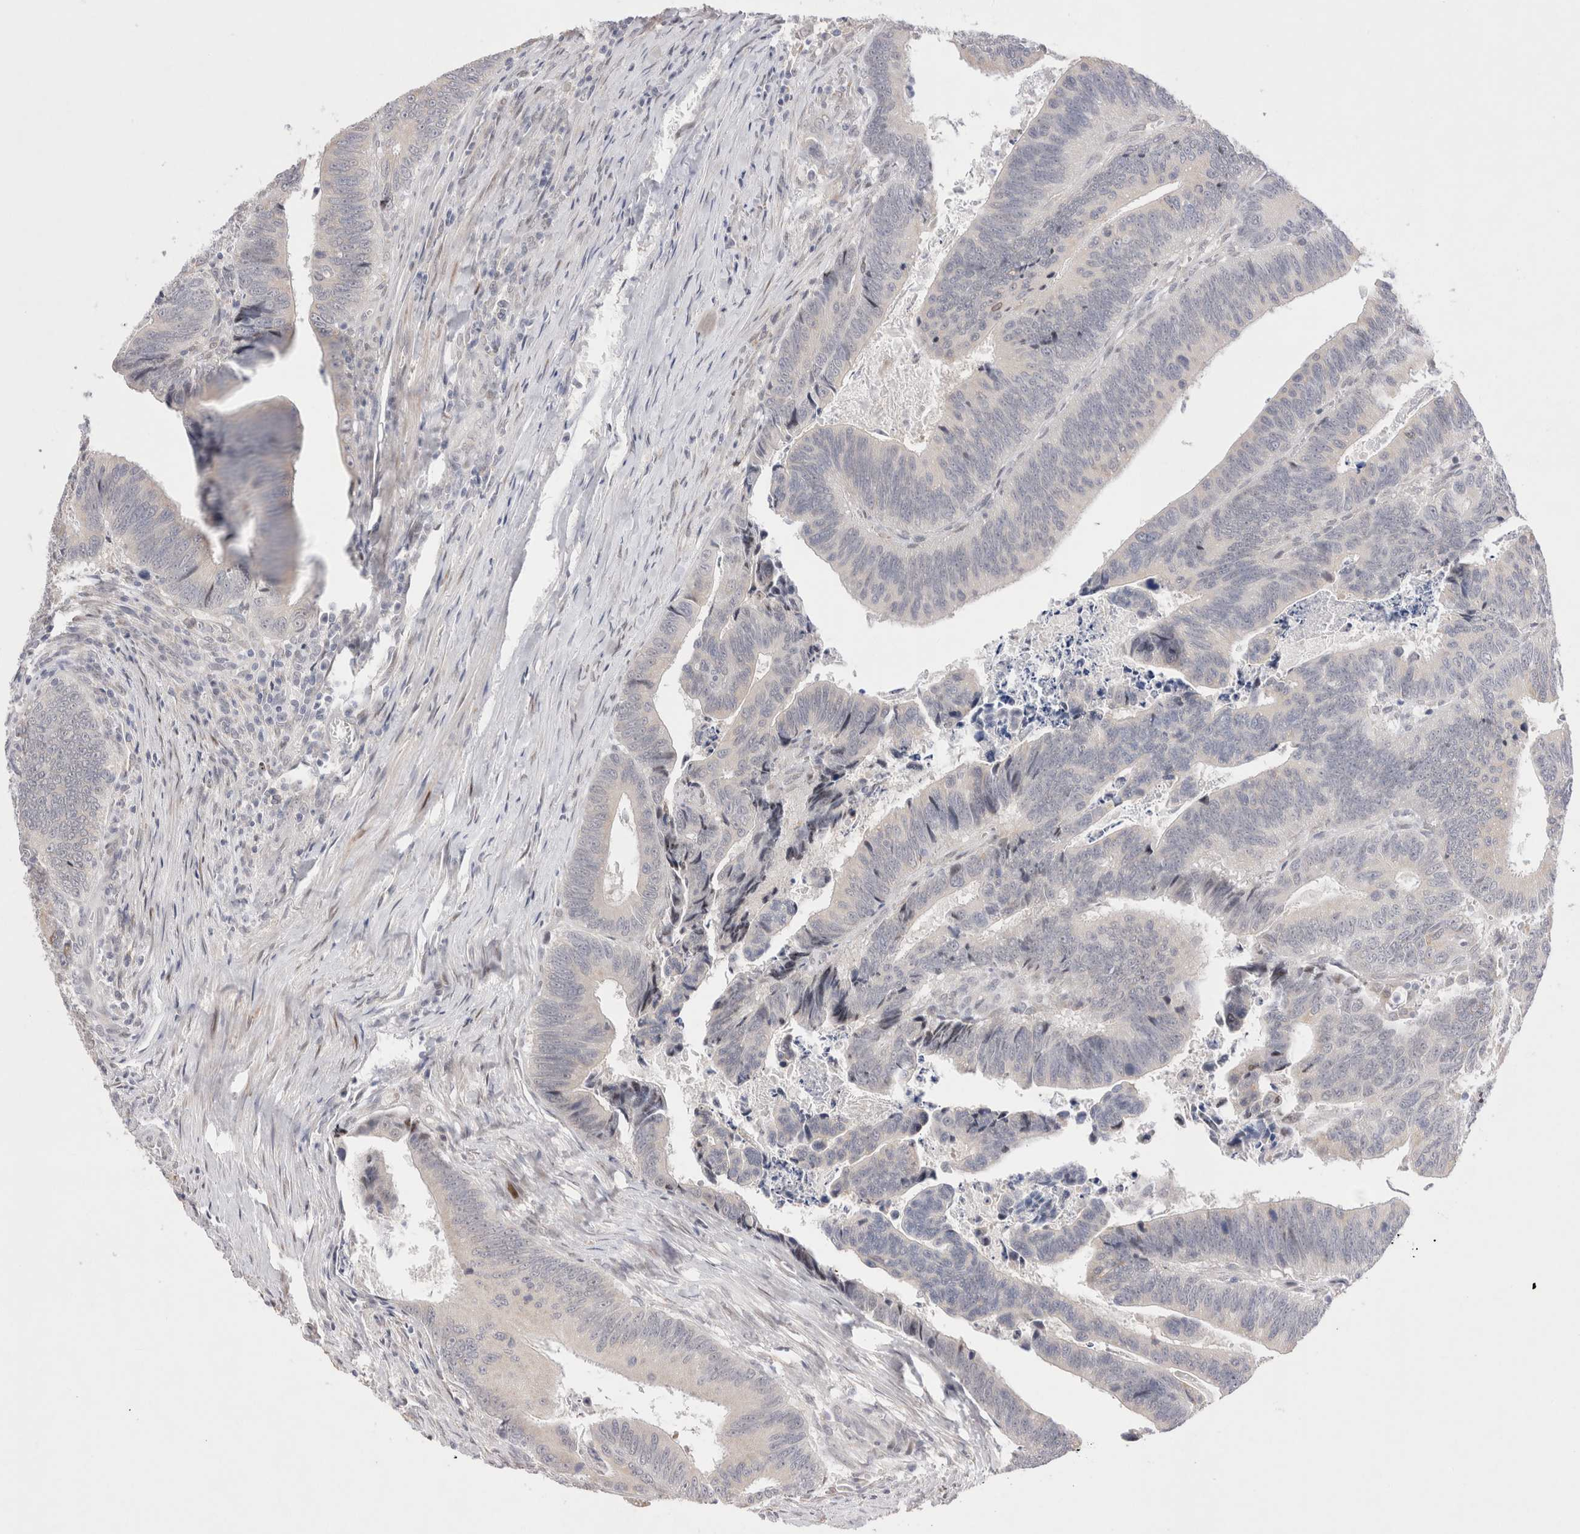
{"staining": {"intensity": "negative", "quantity": "none", "location": "none"}, "tissue": "colorectal cancer", "cell_type": "Tumor cells", "image_type": "cancer", "snomed": [{"axis": "morphology", "description": "Inflammation, NOS"}, {"axis": "morphology", "description": "Adenocarcinoma, NOS"}, {"axis": "topography", "description": "Colon"}], "caption": "Protein analysis of colorectal cancer exhibits no significant expression in tumor cells.", "gene": "GIMAP6", "patient": {"sex": "male", "age": 72}}